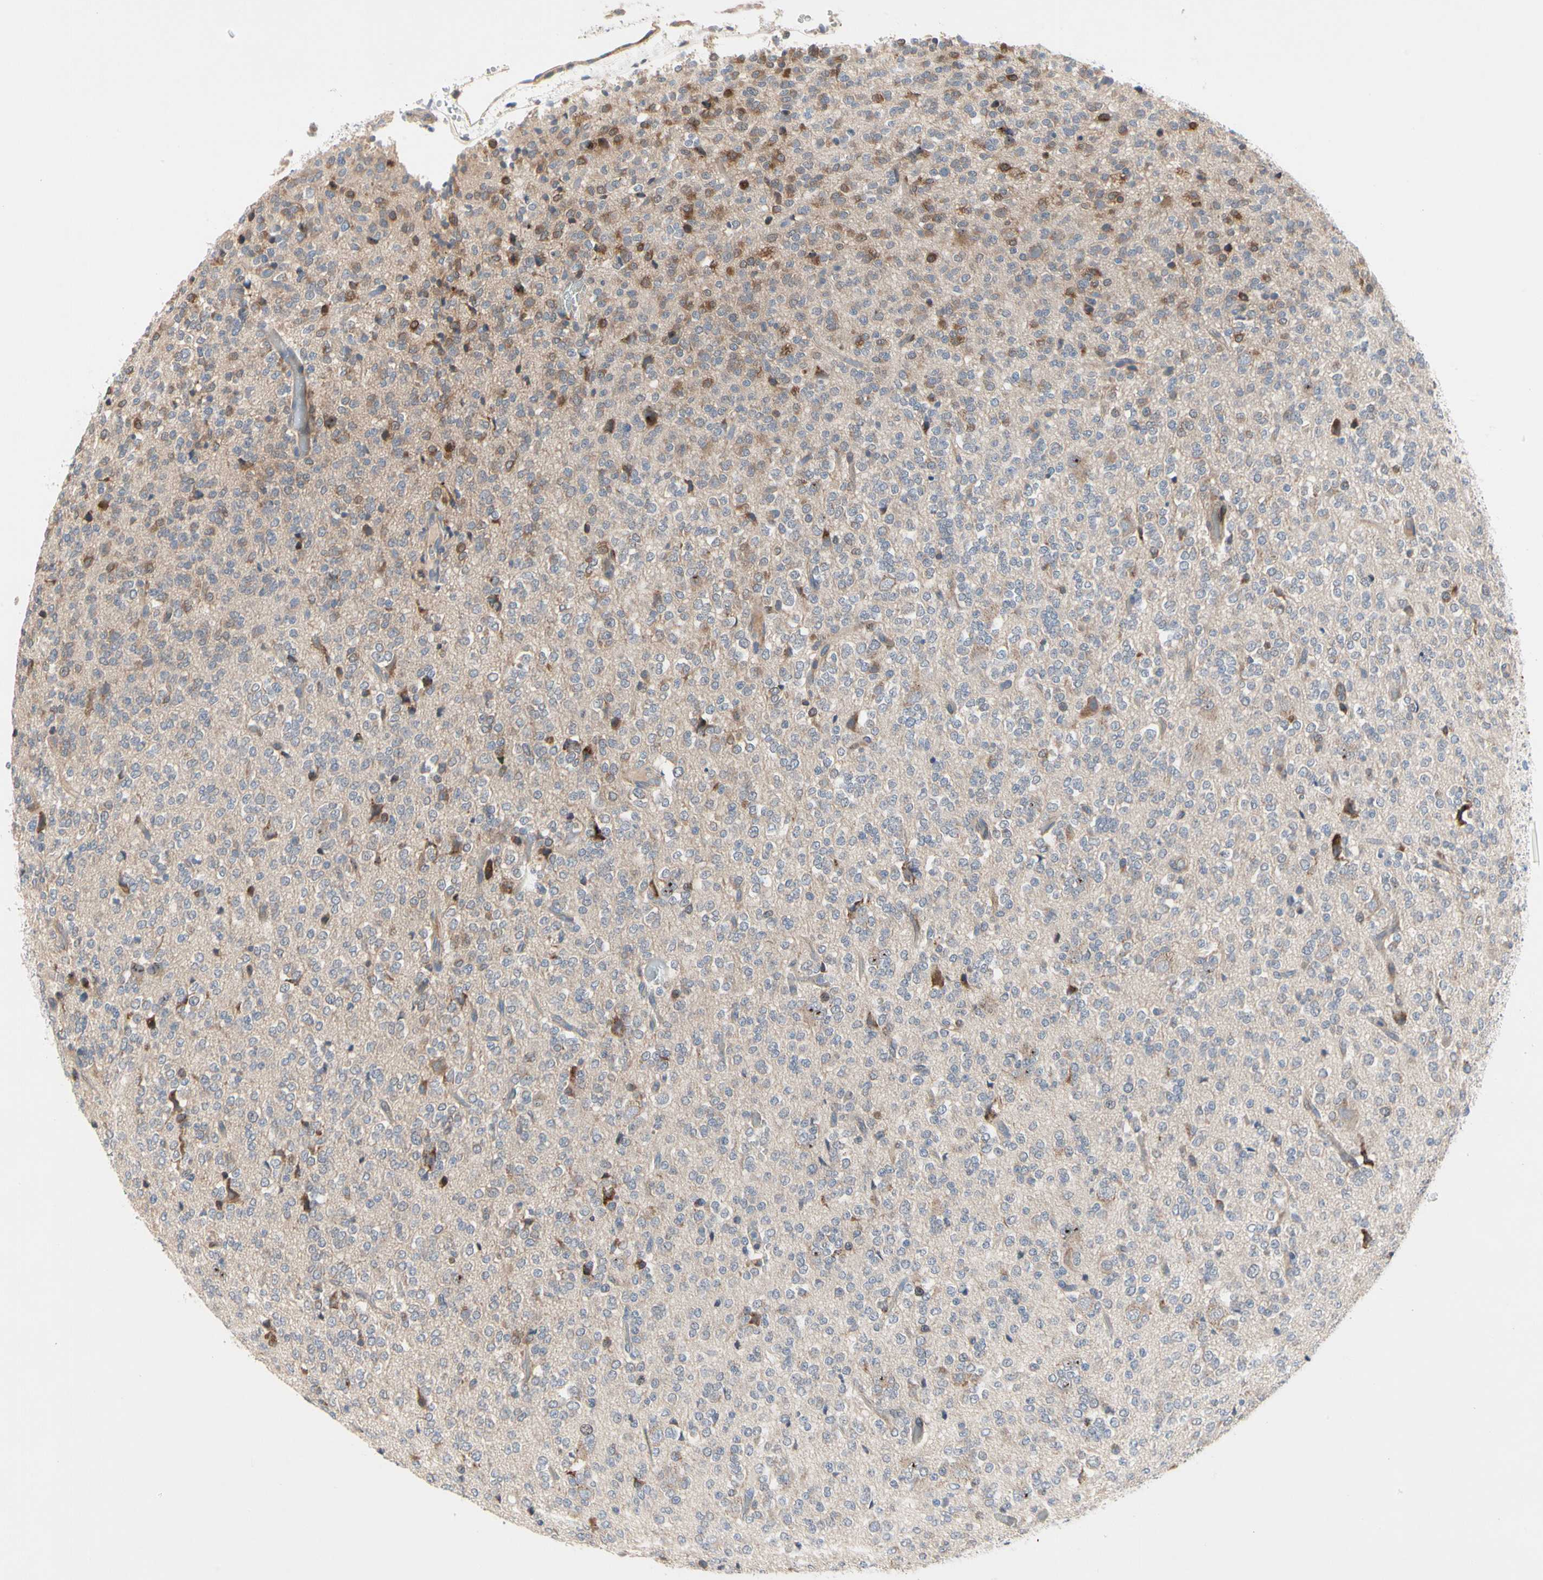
{"staining": {"intensity": "weak", "quantity": ">75%", "location": "cytoplasmic/membranous"}, "tissue": "glioma", "cell_type": "Tumor cells", "image_type": "cancer", "snomed": [{"axis": "morphology", "description": "Glioma, malignant, Low grade"}, {"axis": "topography", "description": "Brain"}], "caption": "High-power microscopy captured an immunohistochemistry (IHC) photomicrograph of glioma, revealing weak cytoplasmic/membranous positivity in about >75% of tumor cells.", "gene": "MMEL1", "patient": {"sex": "male", "age": 38}}